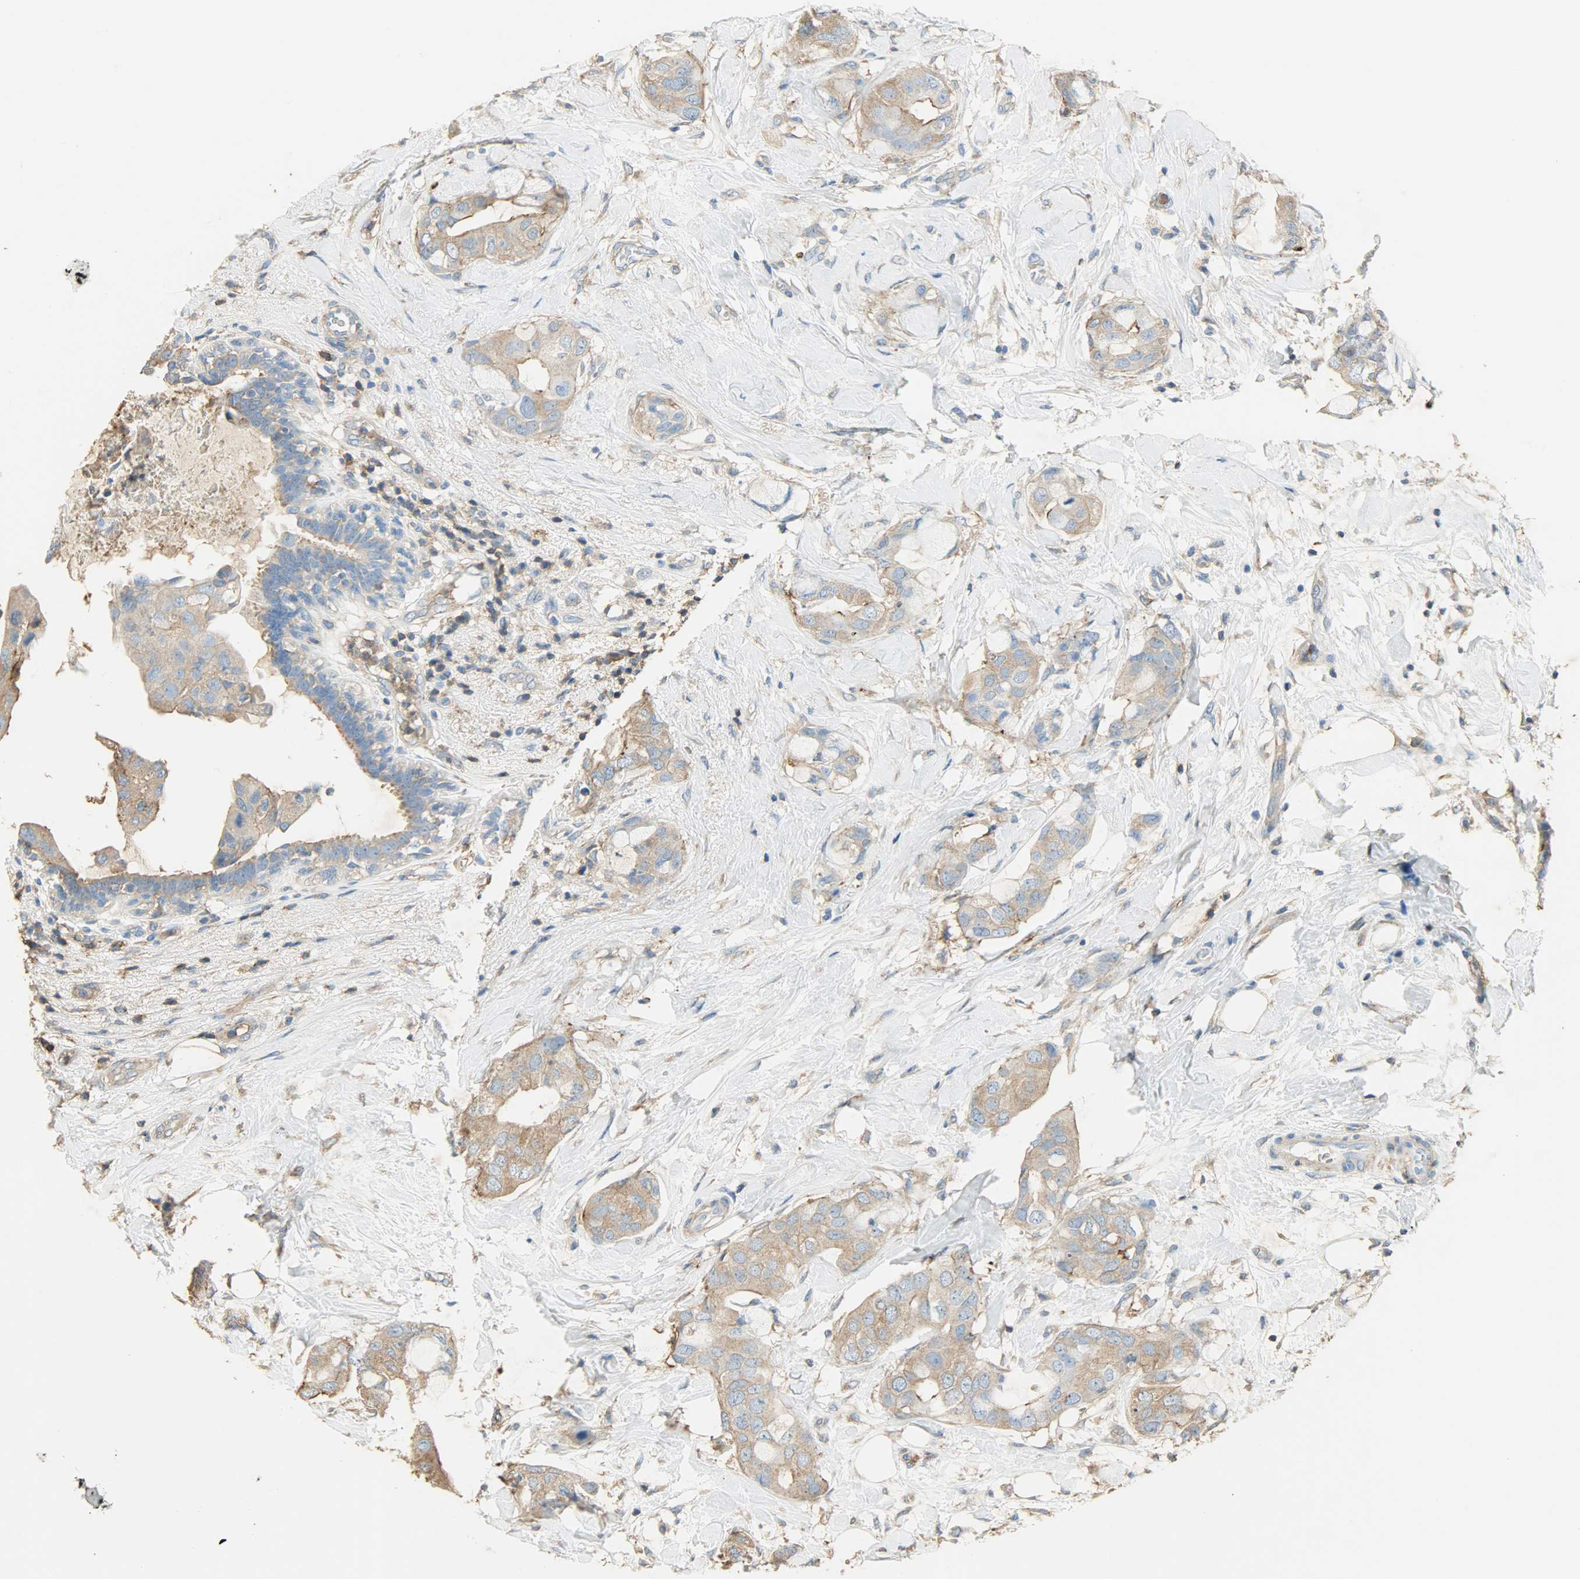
{"staining": {"intensity": "weak", "quantity": ">75%", "location": "cytoplasmic/membranous"}, "tissue": "breast cancer", "cell_type": "Tumor cells", "image_type": "cancer", "snomed": [{"axis": "morphology", "description": "Duct carcinoma"}, {"axis": "topography", "description": "Breast"}], "caption": "An immunohistochemistry (IHC) micrograph of neoplastic tissue is shown. Protein staining in brown highlights weak cytoplasmic/membranous positivity in intraductal carcinoma (breast) within tumor cells.", "gene": "ANXA6", "patient": {"sex": "female", "age": 40}}